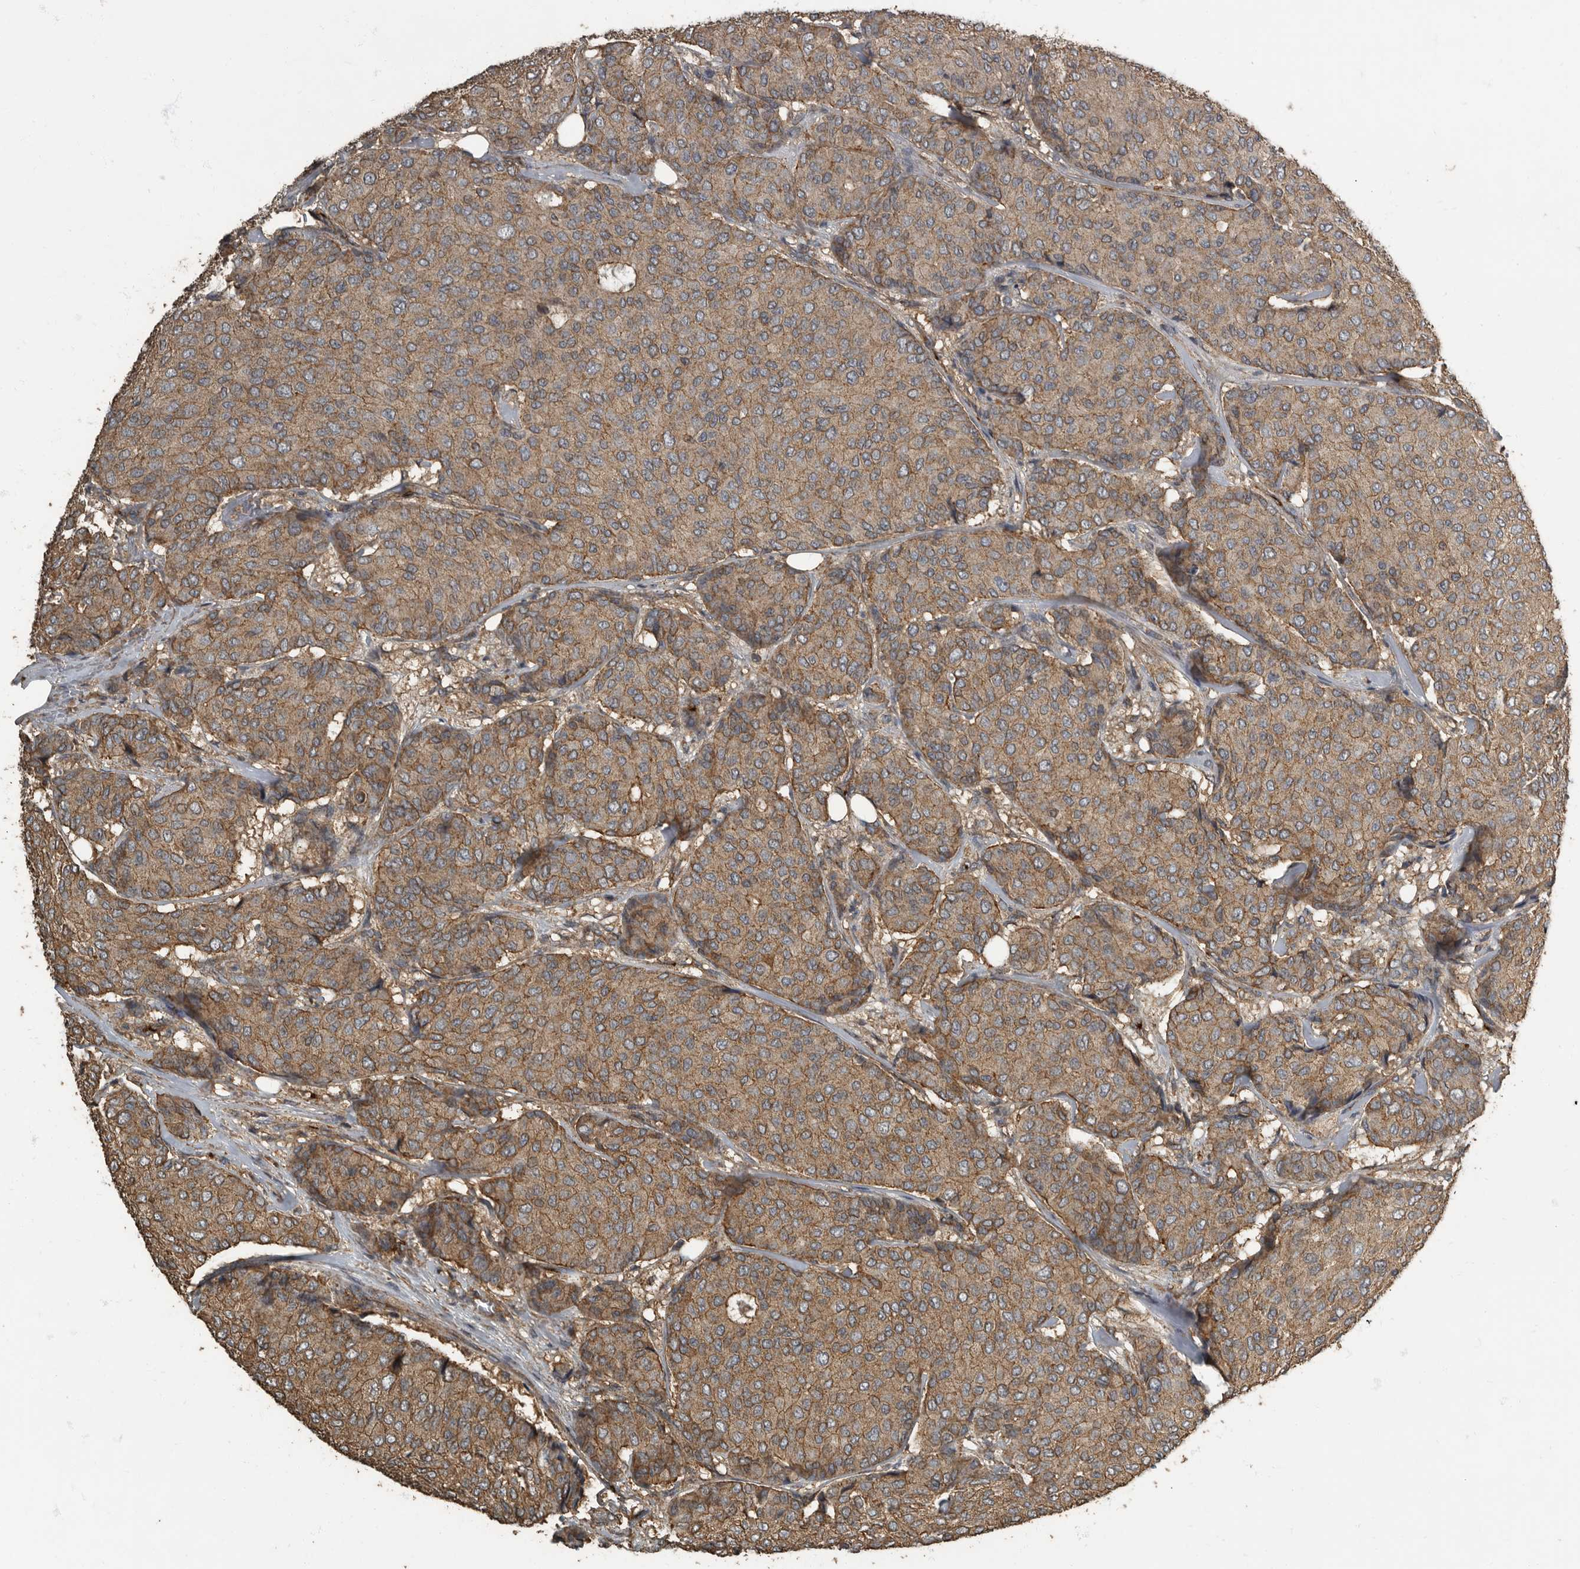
{"staining": {"intensity": "weak", "quantity": ">75%", "location": "cytoplasmic/membranous"}, "tissue": "breast cancer", "cell_type": "Tumor cells", "image_type": "cancer", "snomed": [{"axis": "morphology", "description": "Duct carcinoma"}, {"axis": "topography", "description": "Breast"}], "caption": "Breast infiltrating ductal carcinoma was stained to show a protein in brown. There is low levels of weak cytoplasmic/membranous expression in approximately >75% of tumor cells.", "gene": "IL15RA", "patient": {"sex": "female", "age": 75}}